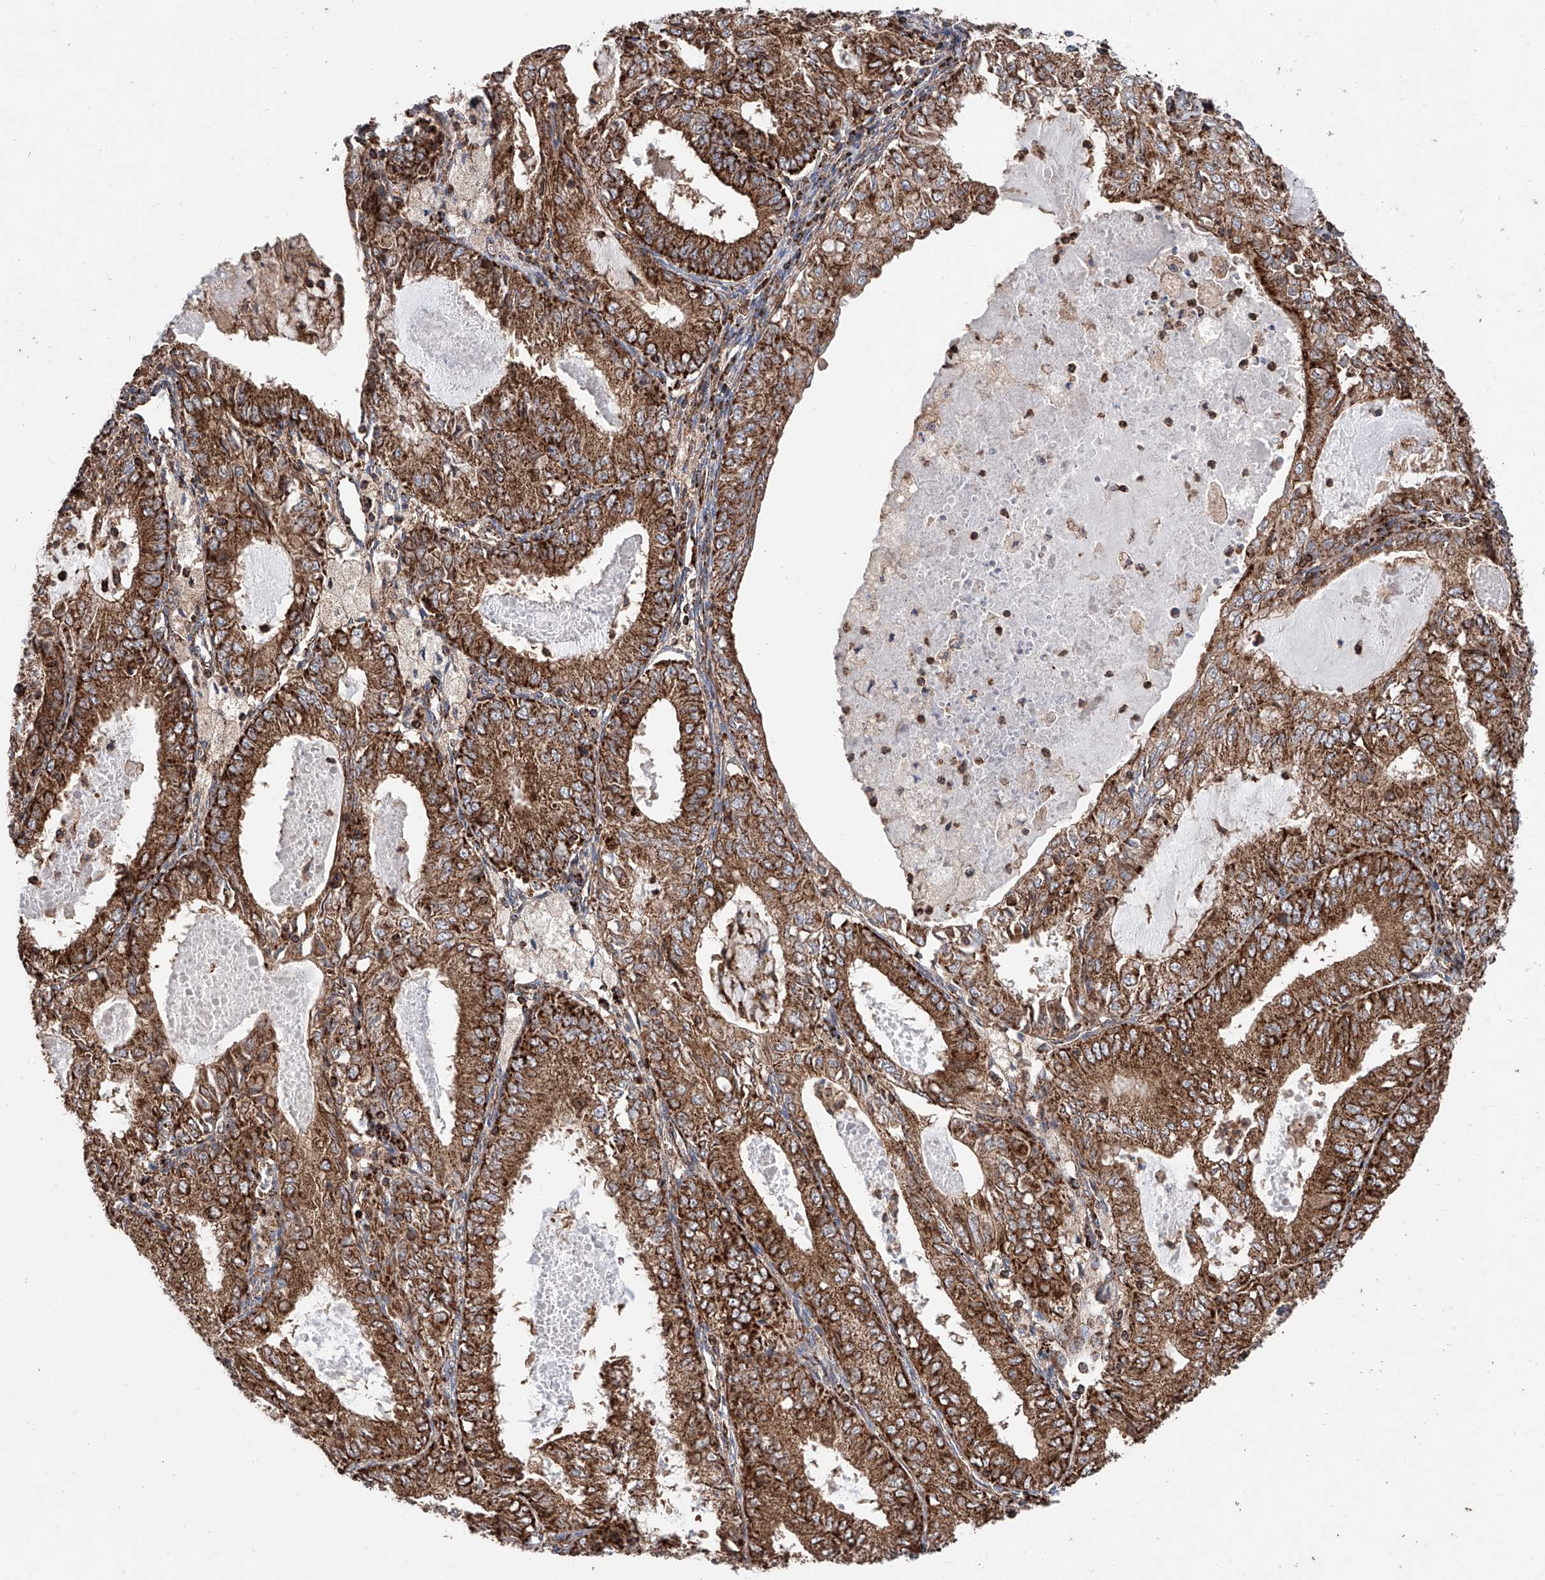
{"staining": {"intensity": "strong", "quantity": ">75%", "location": "cytoplasmic/membranous"}, "tissue": "endometrial cancer", "cell_type": "Tumor cells", "image_type": "cancer", "snomed": [{"axis": "morphology", "description": "Adenocarcinoma, NOS"}, {"axis": "topography", "description": "Endometrium"}], "caption": "Strong cytoplasmic/membranous positivity for a protein is seen in about >75% of tumor cells of adenocarcinoma (endometrial) using immunohistochemistry.", "gene": "PISD", "patient": {"sex": "female", "age": 57}}